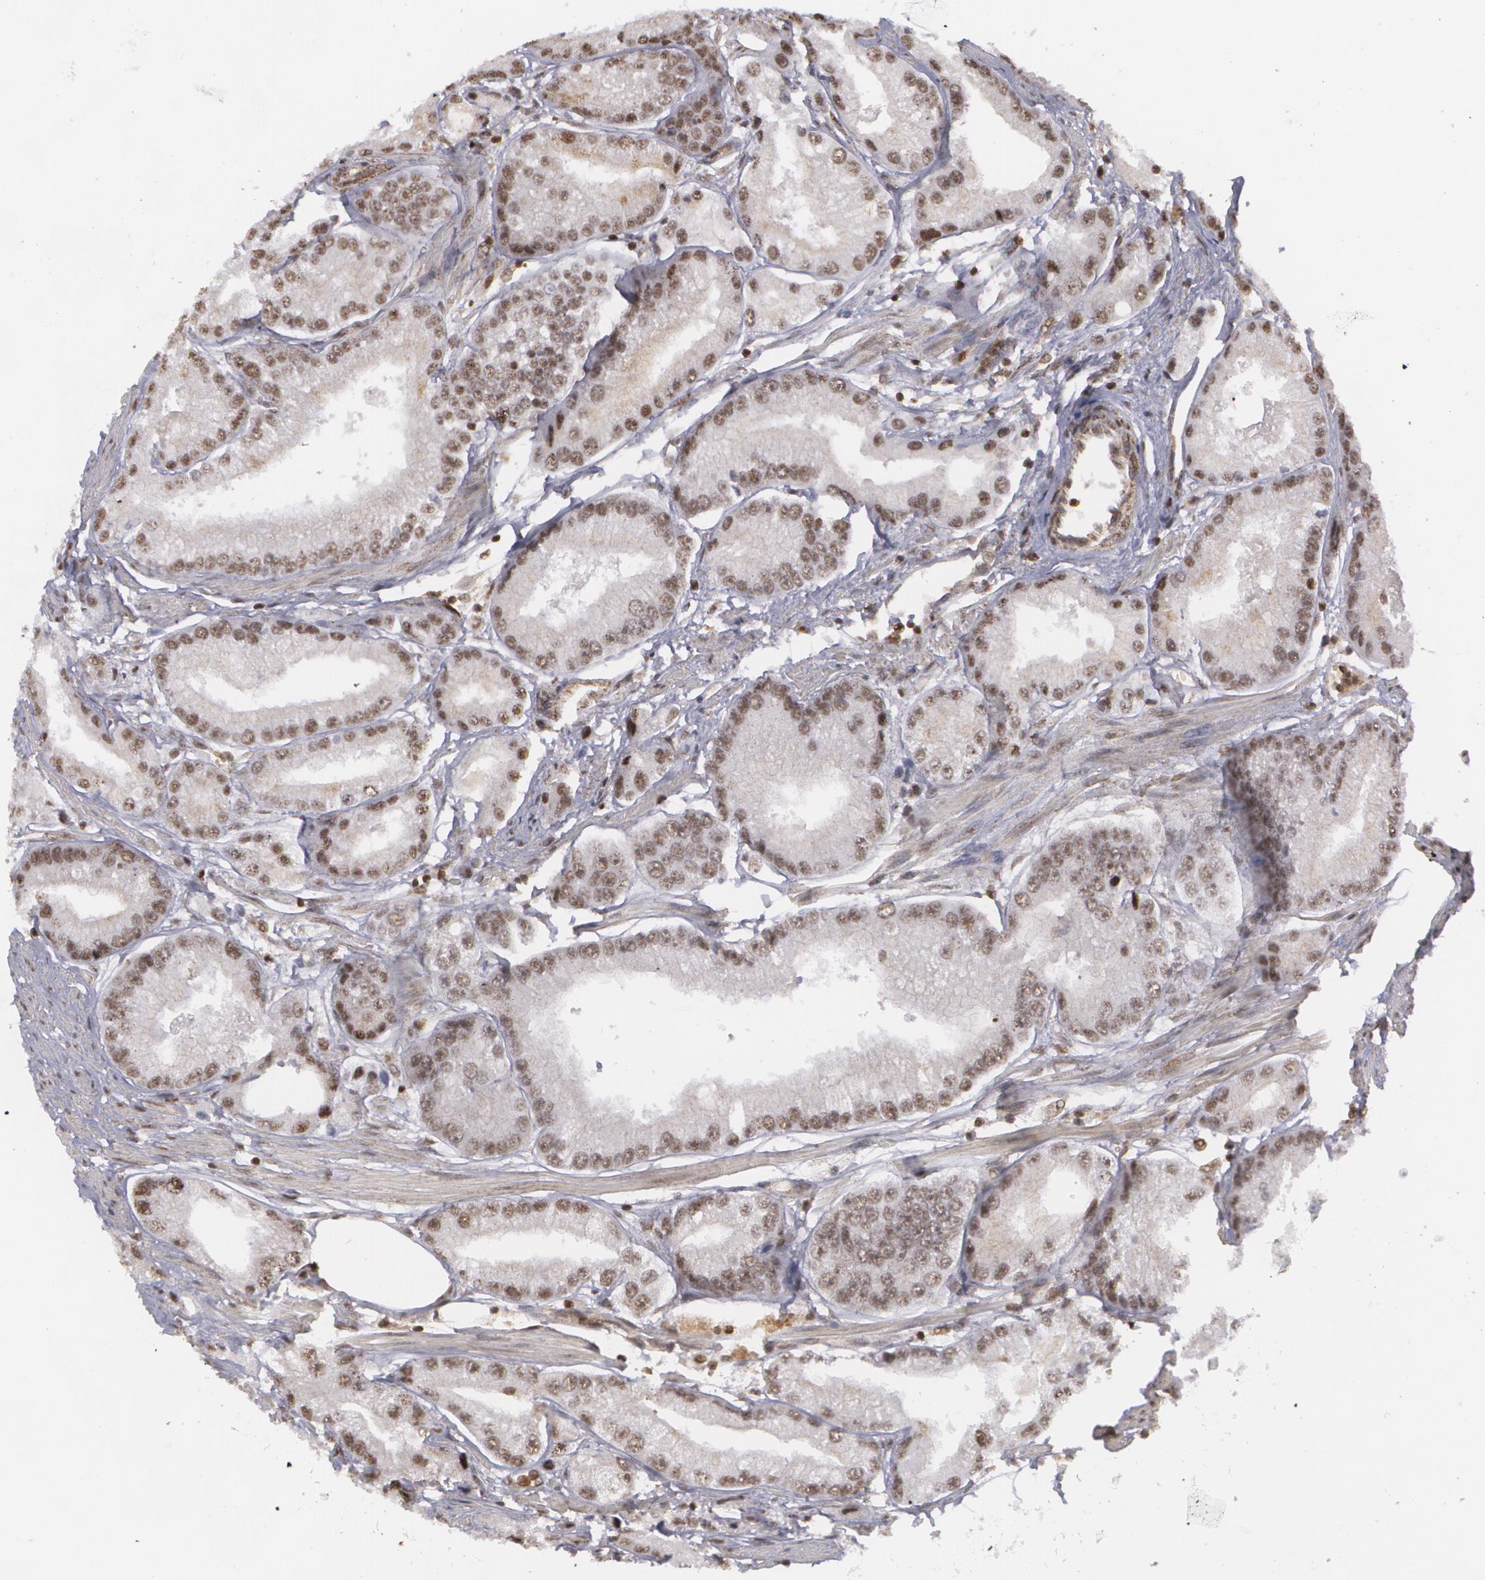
{"staining": {"intensity": "weak", "quantity": ">75%", "location": "nuclear"}, "tissue": "prostate cancer", "cell_type": "Tumor cells", "image_type": "cancer", "snomed": [{"axis": "morphology", "description": "Adenocarcinoma, Medium grade"}, {"axis": "topography", "description": "Prostate"}], "caption": "Protein analysis of prostate cancer tissue reveals weak nuclear staining in approximately >75% of tumor cells.", "gene": "MXD1", "patient": {"sex": "male", "age": 72}}